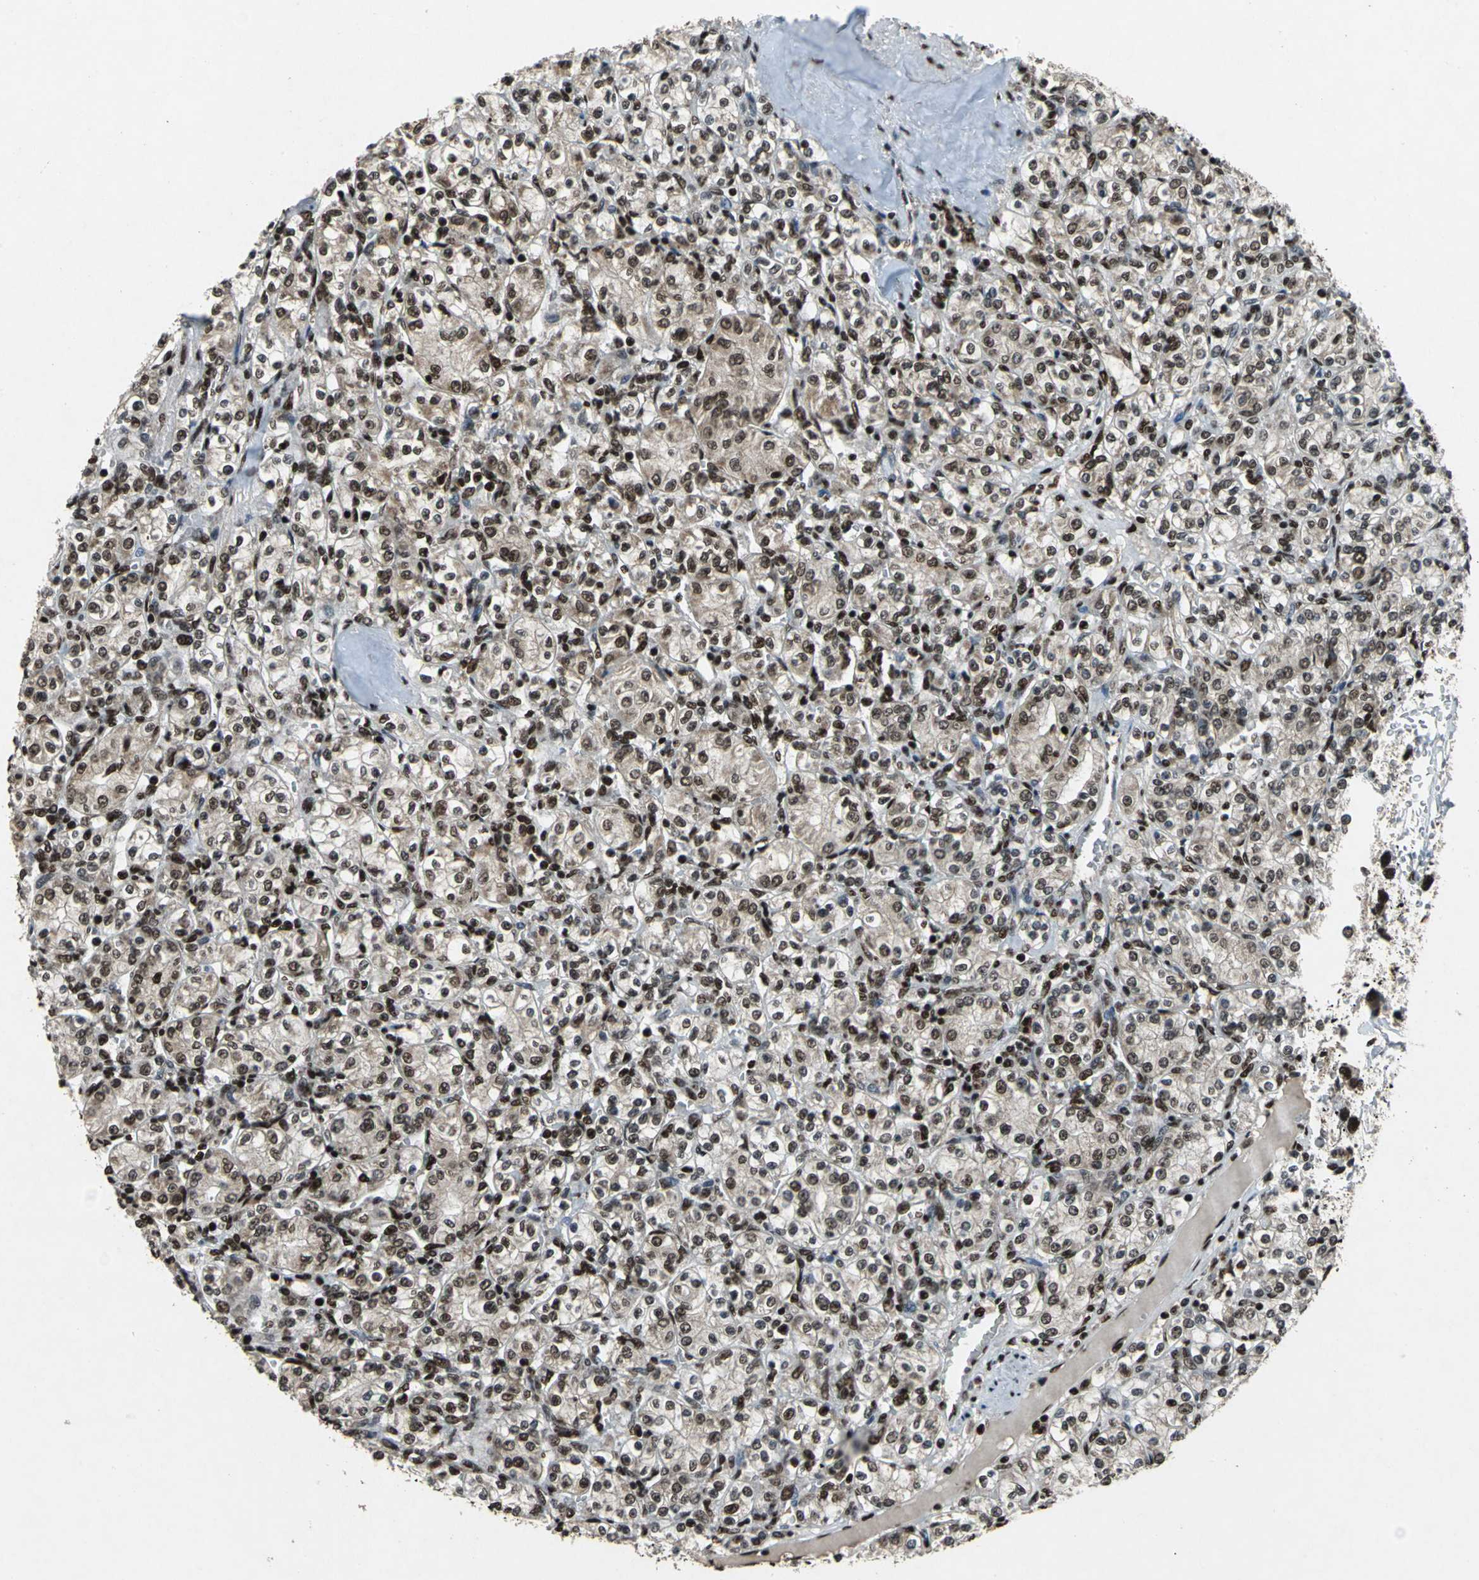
{"staining": {"intensity": "moderate", "quantity": ">75%", "location": "nuclear"}, "tissue": "renal cancer", "cell_type": "Tumor cells", "image_type": "cancer", "snomed": [{"axis": "morphology", "description": "Adenocarcinoma, NOS"}, {"axis": "topography", "description": "Kidney"}], "caption": "Immunohistochemistry (IHC) histopathology image of human renal adenocarcinoma stained for a protein (brown), which reveals medium levels of moderate nuclear positivity in approximately >75% of tumor cells.", "gene": "MTA2", "patient": {"sex": "male", "age": 77}}